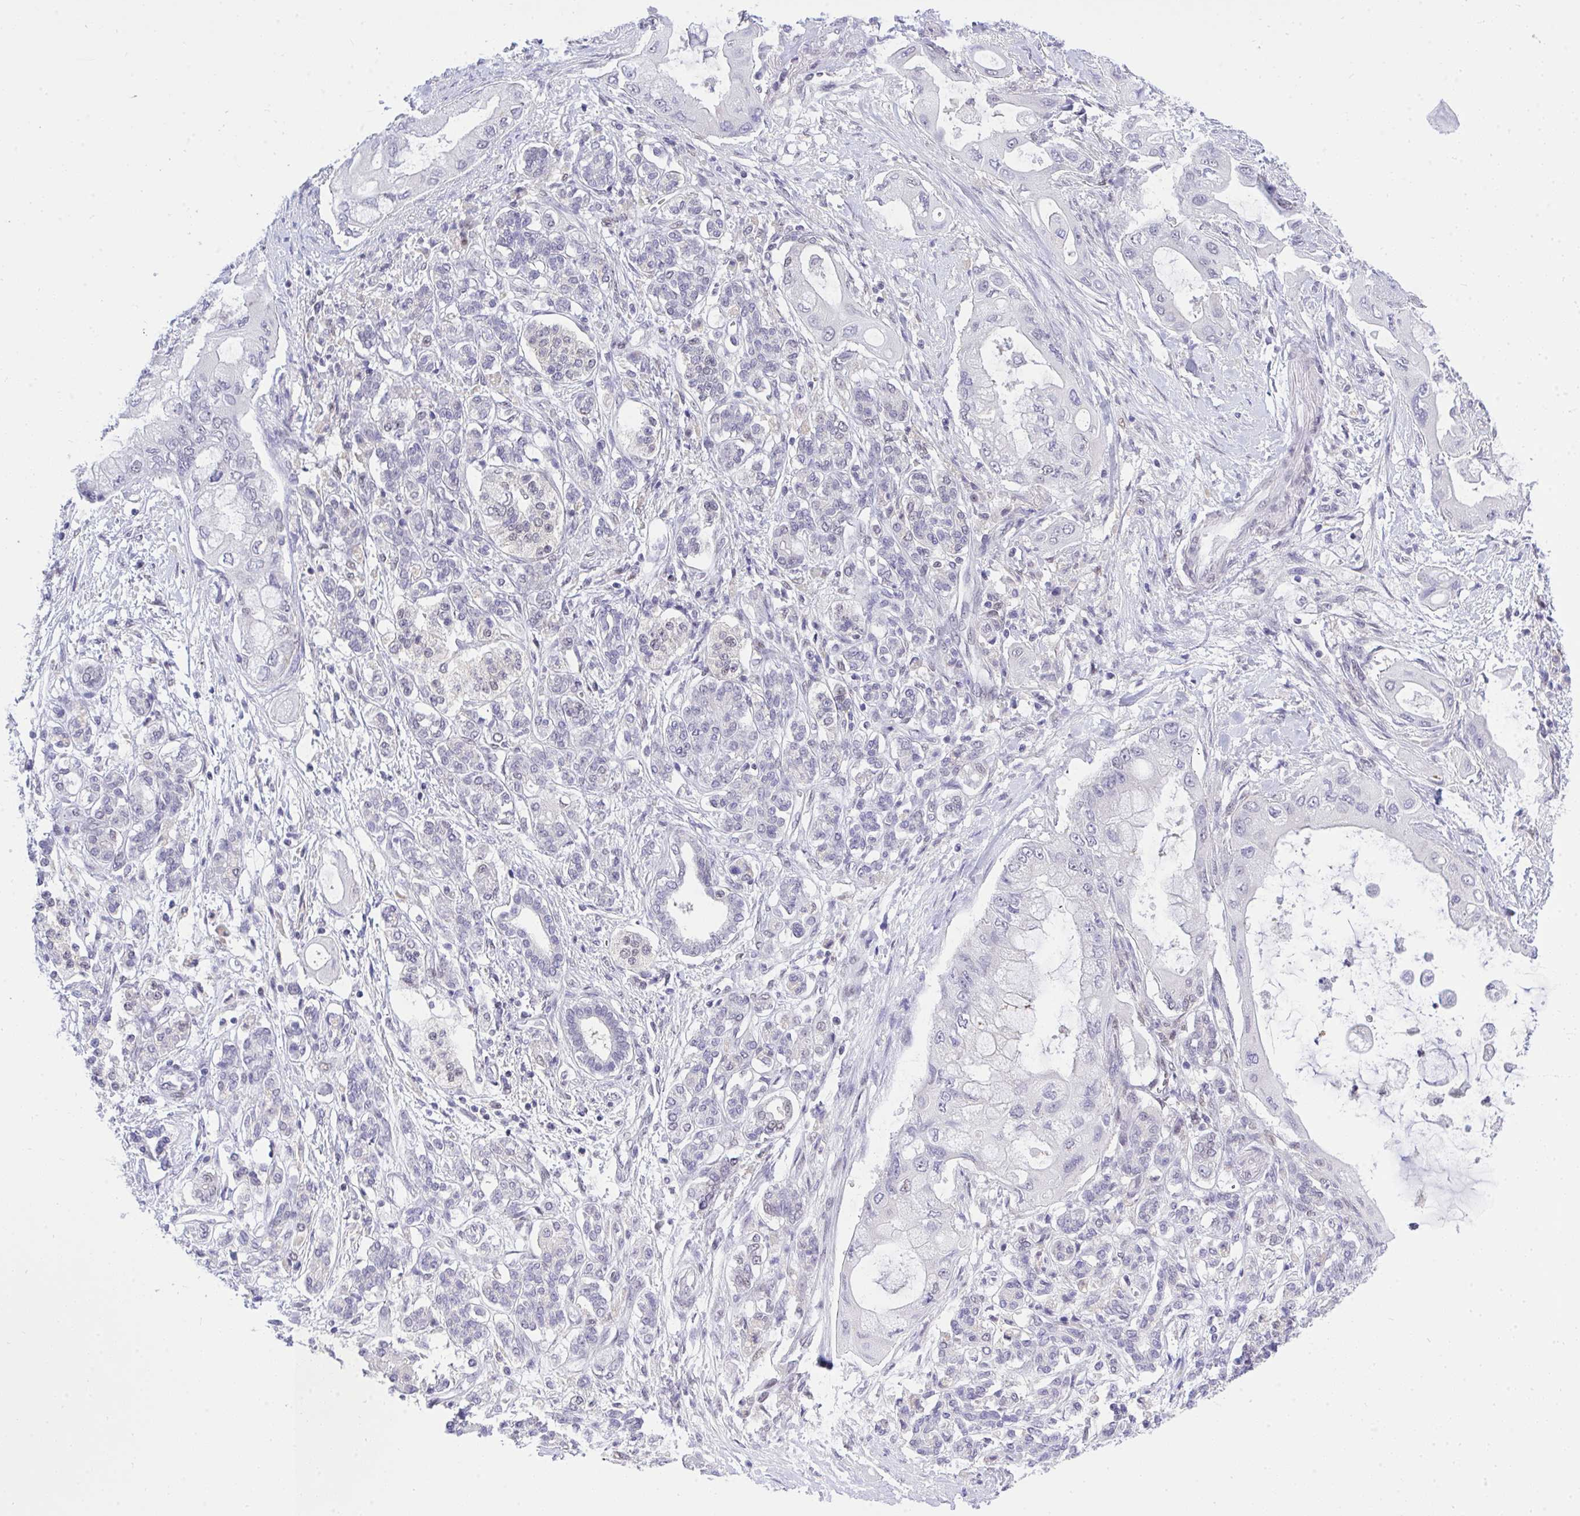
{"staining": {"intensity": "negative", "quantity": "none", "location": "none"}, "tissue": "pancreatic cancer", "cell_type": "Tumor cells", "image_type": "cancer", "snomed": [{"axis": "morphology", "description": "Adenocarcinoma, NOS"}, {"axis": "topography", "description": "Pancreas"}], "caption": "DAB (3,3'-diaminobenzidine) immunohistochemical staining of pancreatic cancer reveals no significant staining in tumor cells. (DAB (3,3'-diaminobenzidine) immunohistochemistry (IHC), high magnification).", "gene": "THOP1", "patient": {"sex": "male", "age": 57}}